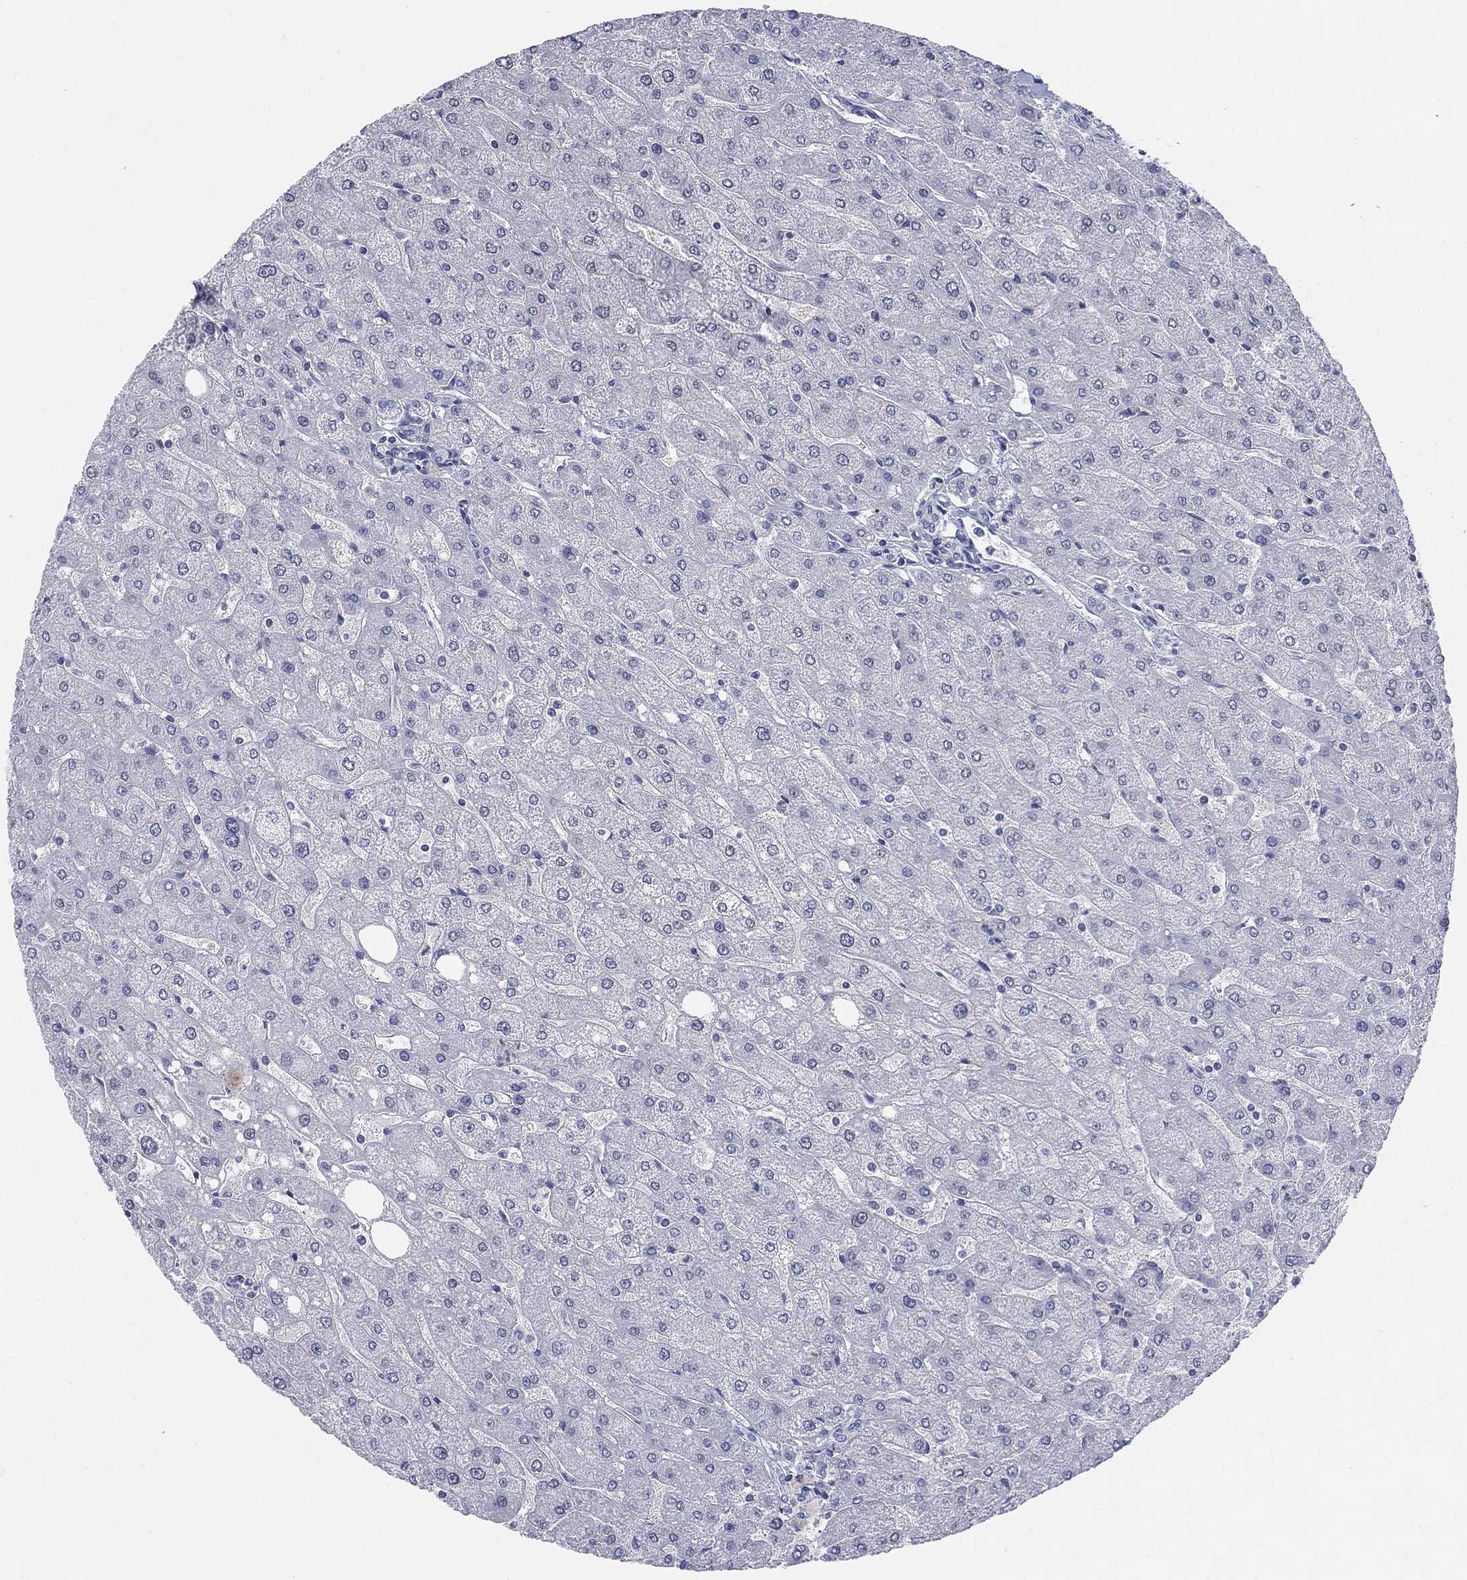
{"staining": {"intensity": "negative", "quantity": "none", "location": "none"}, "tissue": "liver", "cell_type": "Cholangiocytes", "image_type": "normal", "snomed": [{"axis": "morphology", "description": "Normal tissue, NOS"}, {"axis": "topography", "description": "Liver"}], "caption": "Photomicrograph shows no significant protein positivity in cholangiocytes of benign liver.", "gene": "MYO3A", "patient": {"sex": "male", "age": 67}}